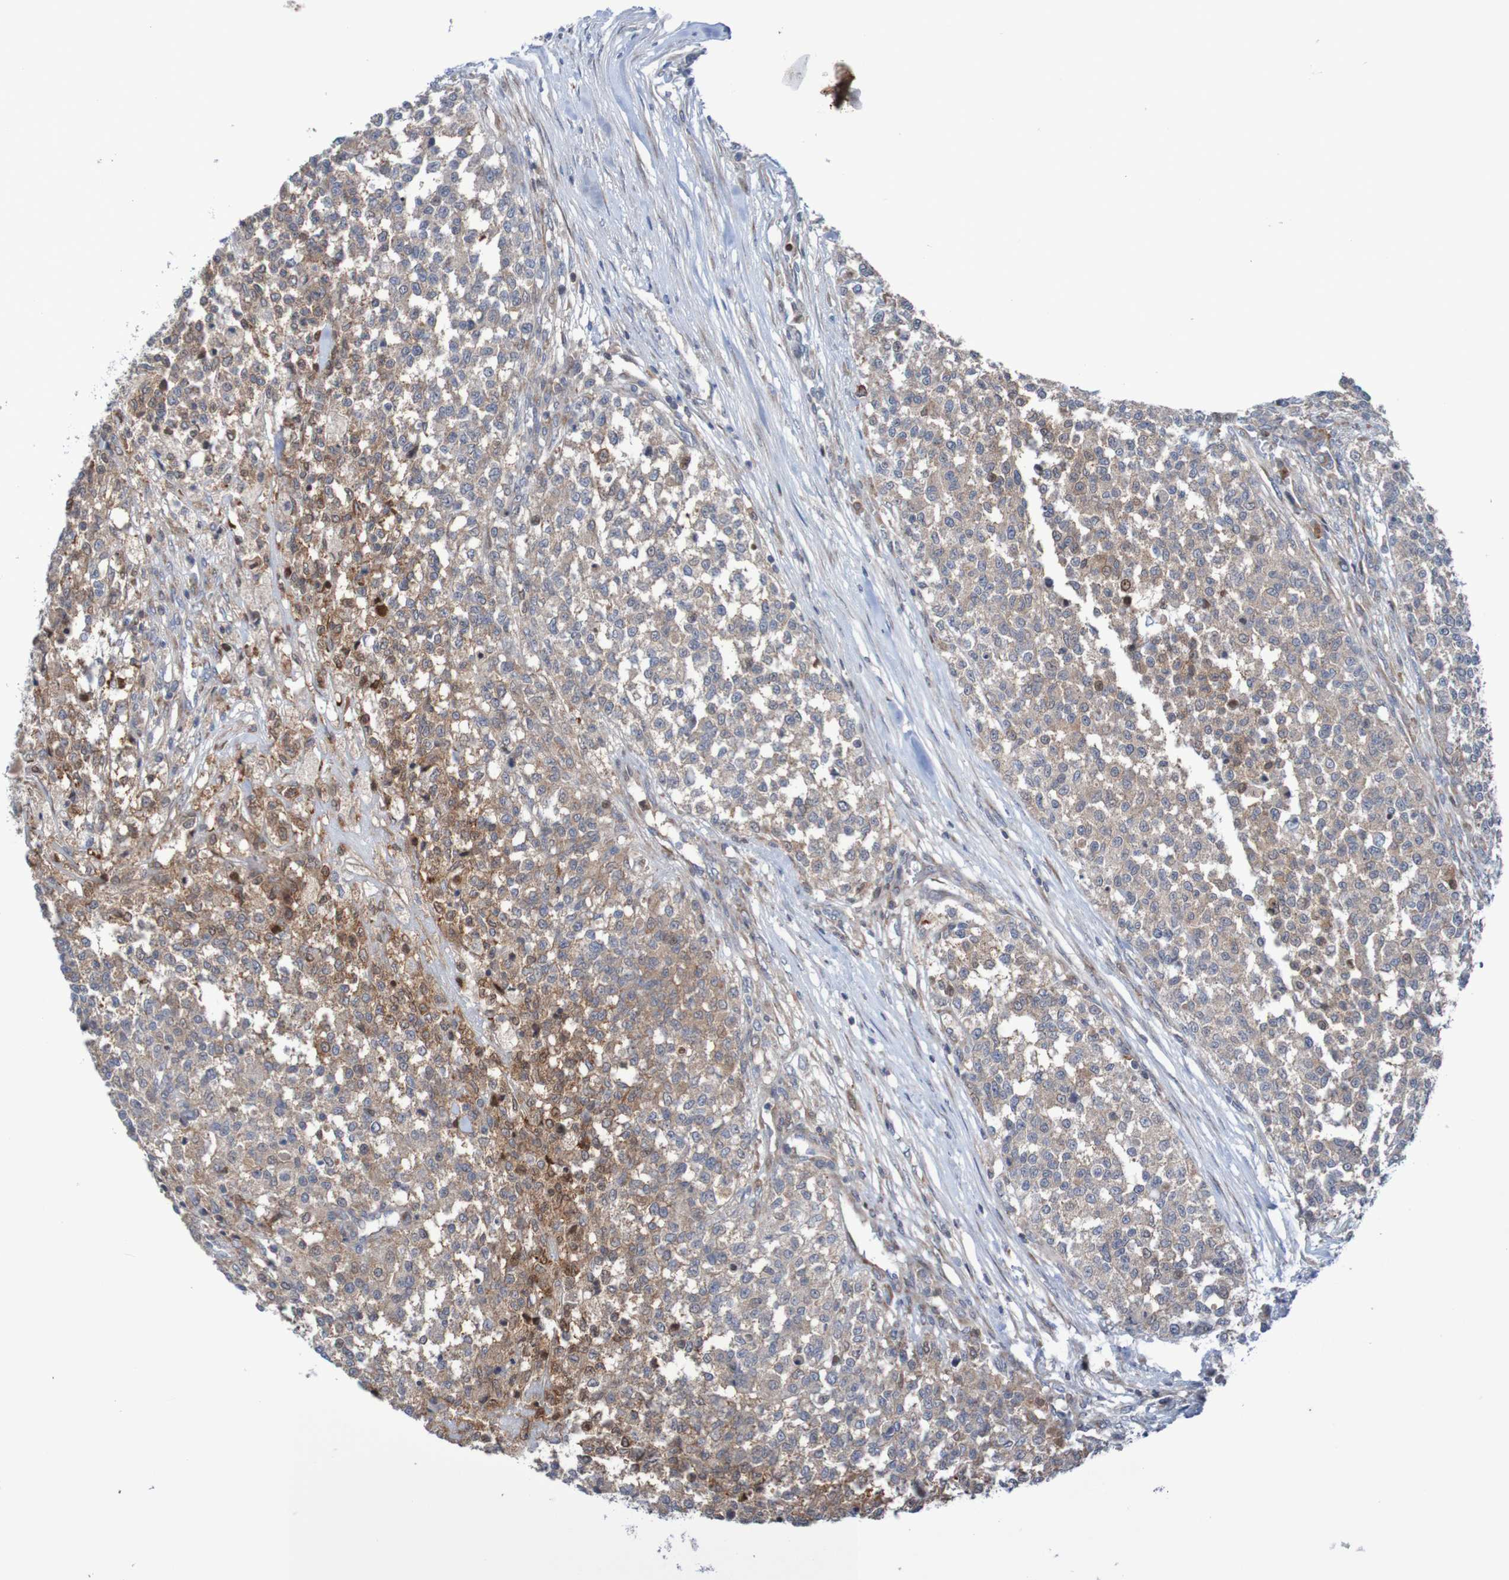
{"staining": {"intensity": "moderate", "quantity": "<25%", "location": "cytoplasmic/membranous"}, "tissue": "testis cancer", "cell_type": "Tumor cells", "image_type": "cancer", "snomed": [{"axis": "morphology", "description": "Seminoma, NOS"}, {"axis": "topography", "description": "Testis"}], "caption": "Immunohistochemical staining of testis seminoma exhibits low levels of moderate cytoplasmic/membranous positivity in approximately <25% of tumor cells.", "gene": "ANGPT4", "patient": {"sex": "male", "age": 59}}